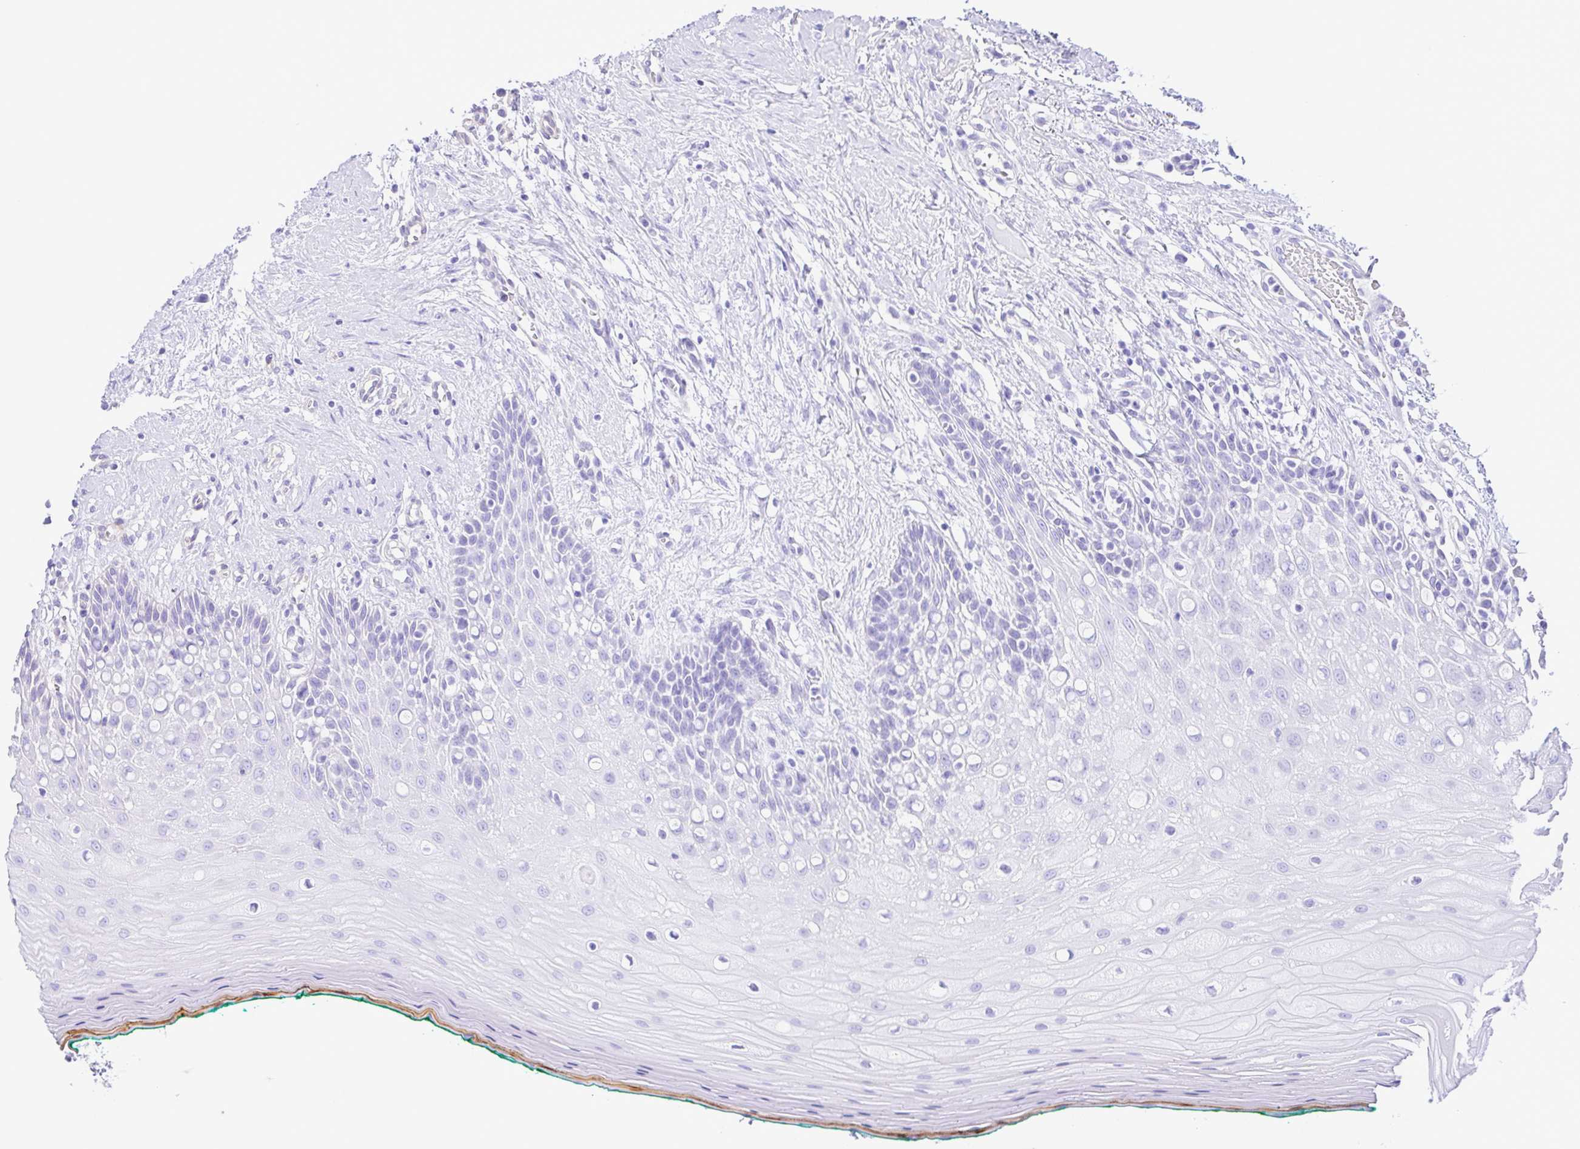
{"staining": {"intensity": "negative", "quantity": "none", "location": "none"}, "tissue": "oral mucosa", "cell_type": "Squamous epithelial cells", "image_type": "normal", "snomed": [{"axis": "morphology", "description": "Normal tissue, NOS"}, {"axis": "topography", "description": "Oral tissue"}], "caption": "Immunohistochemistry (IHC) of normal human oral mucosa shows no expression in squamous epithelial cells.", "gene": "FLT1", "patient": {"sex": "female", "age": 83}}